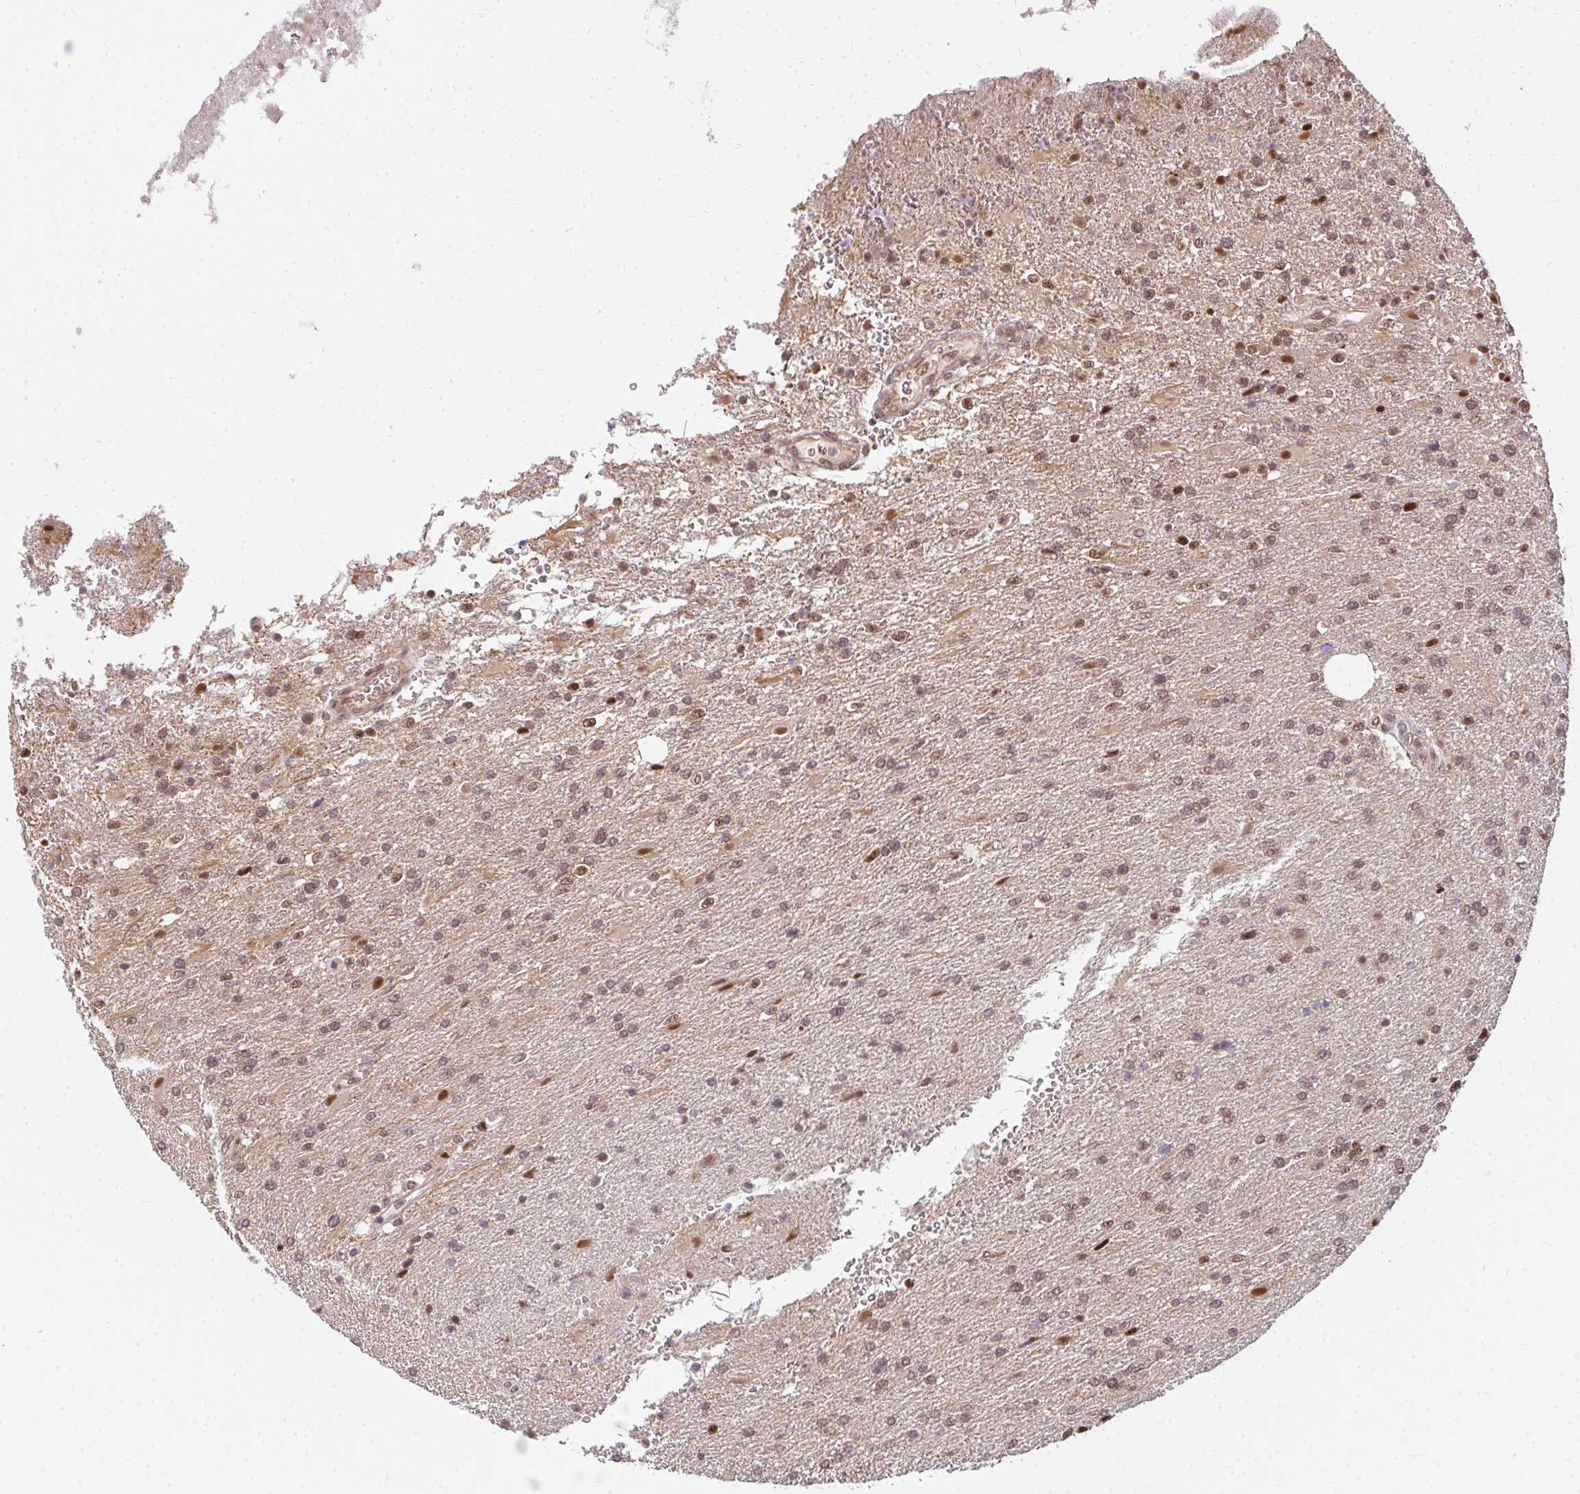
{"staining": {"intensity": "moderate", "quantity": ">75%", "location": "nuclear"}, "tissue": "glioma", "cell_type": "Tumor cells", "image_type": "cancer", "snomed": [{"axis": "morphology", "description": "Glioma, malignant, High grade"}, {"axis": "topography", "description": "Brain"}], "caption": "Tumor cells display medium levels of moderate nuclear positivity in approximately >75% of cells in glioma. (DAB = brown stain, brightfield microscopy at high magnification).", "gene": "GTF3C6", "patient": {"sex": "male", "age": 56}}